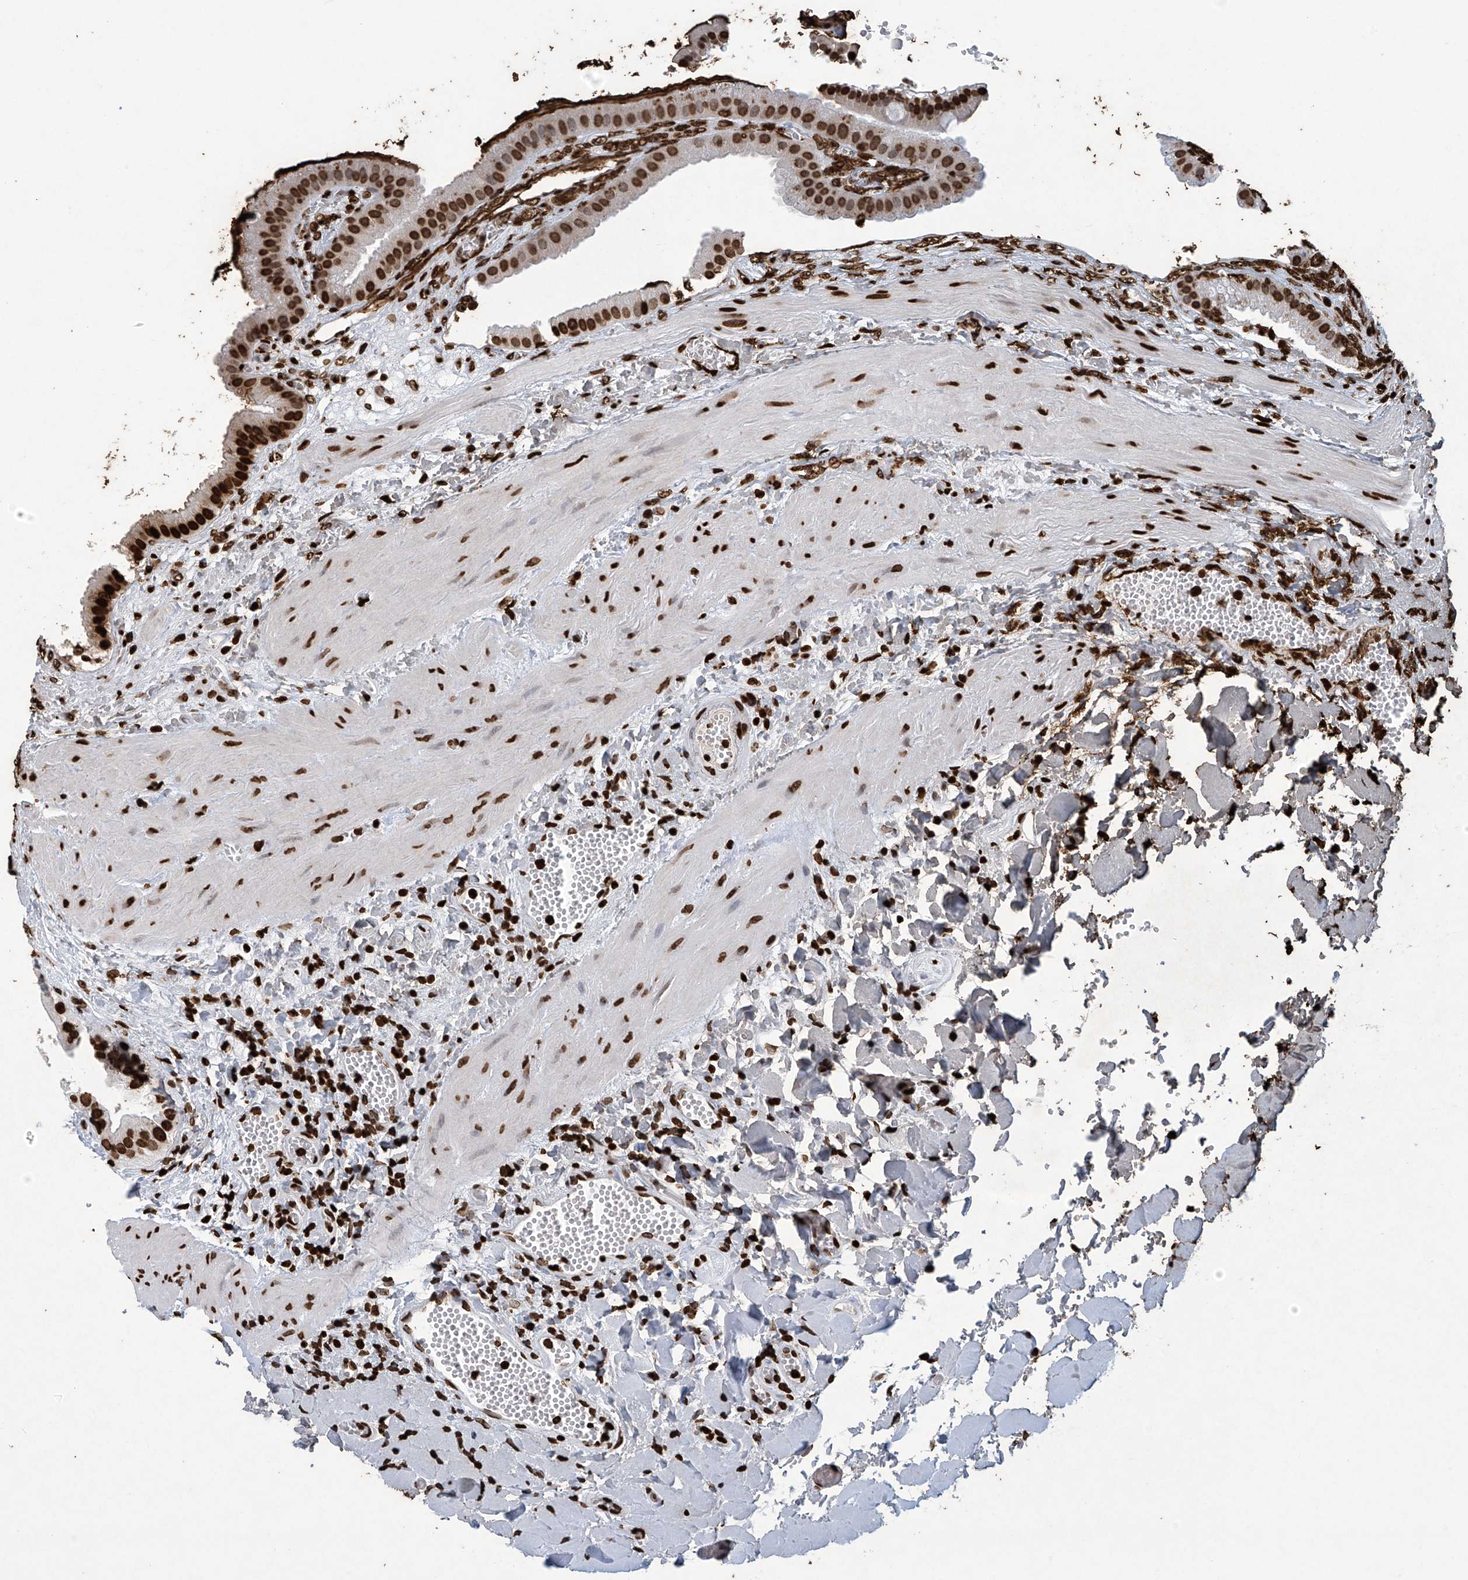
{"staining": {"intensity": "strong", "quantity": ">75%", "location": "nuclear"}, "tissue": "gallbladder", "cell_type": "Glandular cells", "image_type": "normal", "snomed": [{"axis": "morphology", "description": "Normal tissue, NOS"}, {"axis": "topography", "description": "Gallbladder"}], "caption": "Gallbladder stained with a brown dye reveals strong nuclear positive positivity in about >75% of glandular cells.", "gene": "H3", "patient": {"sex": "male", "age": 55}}